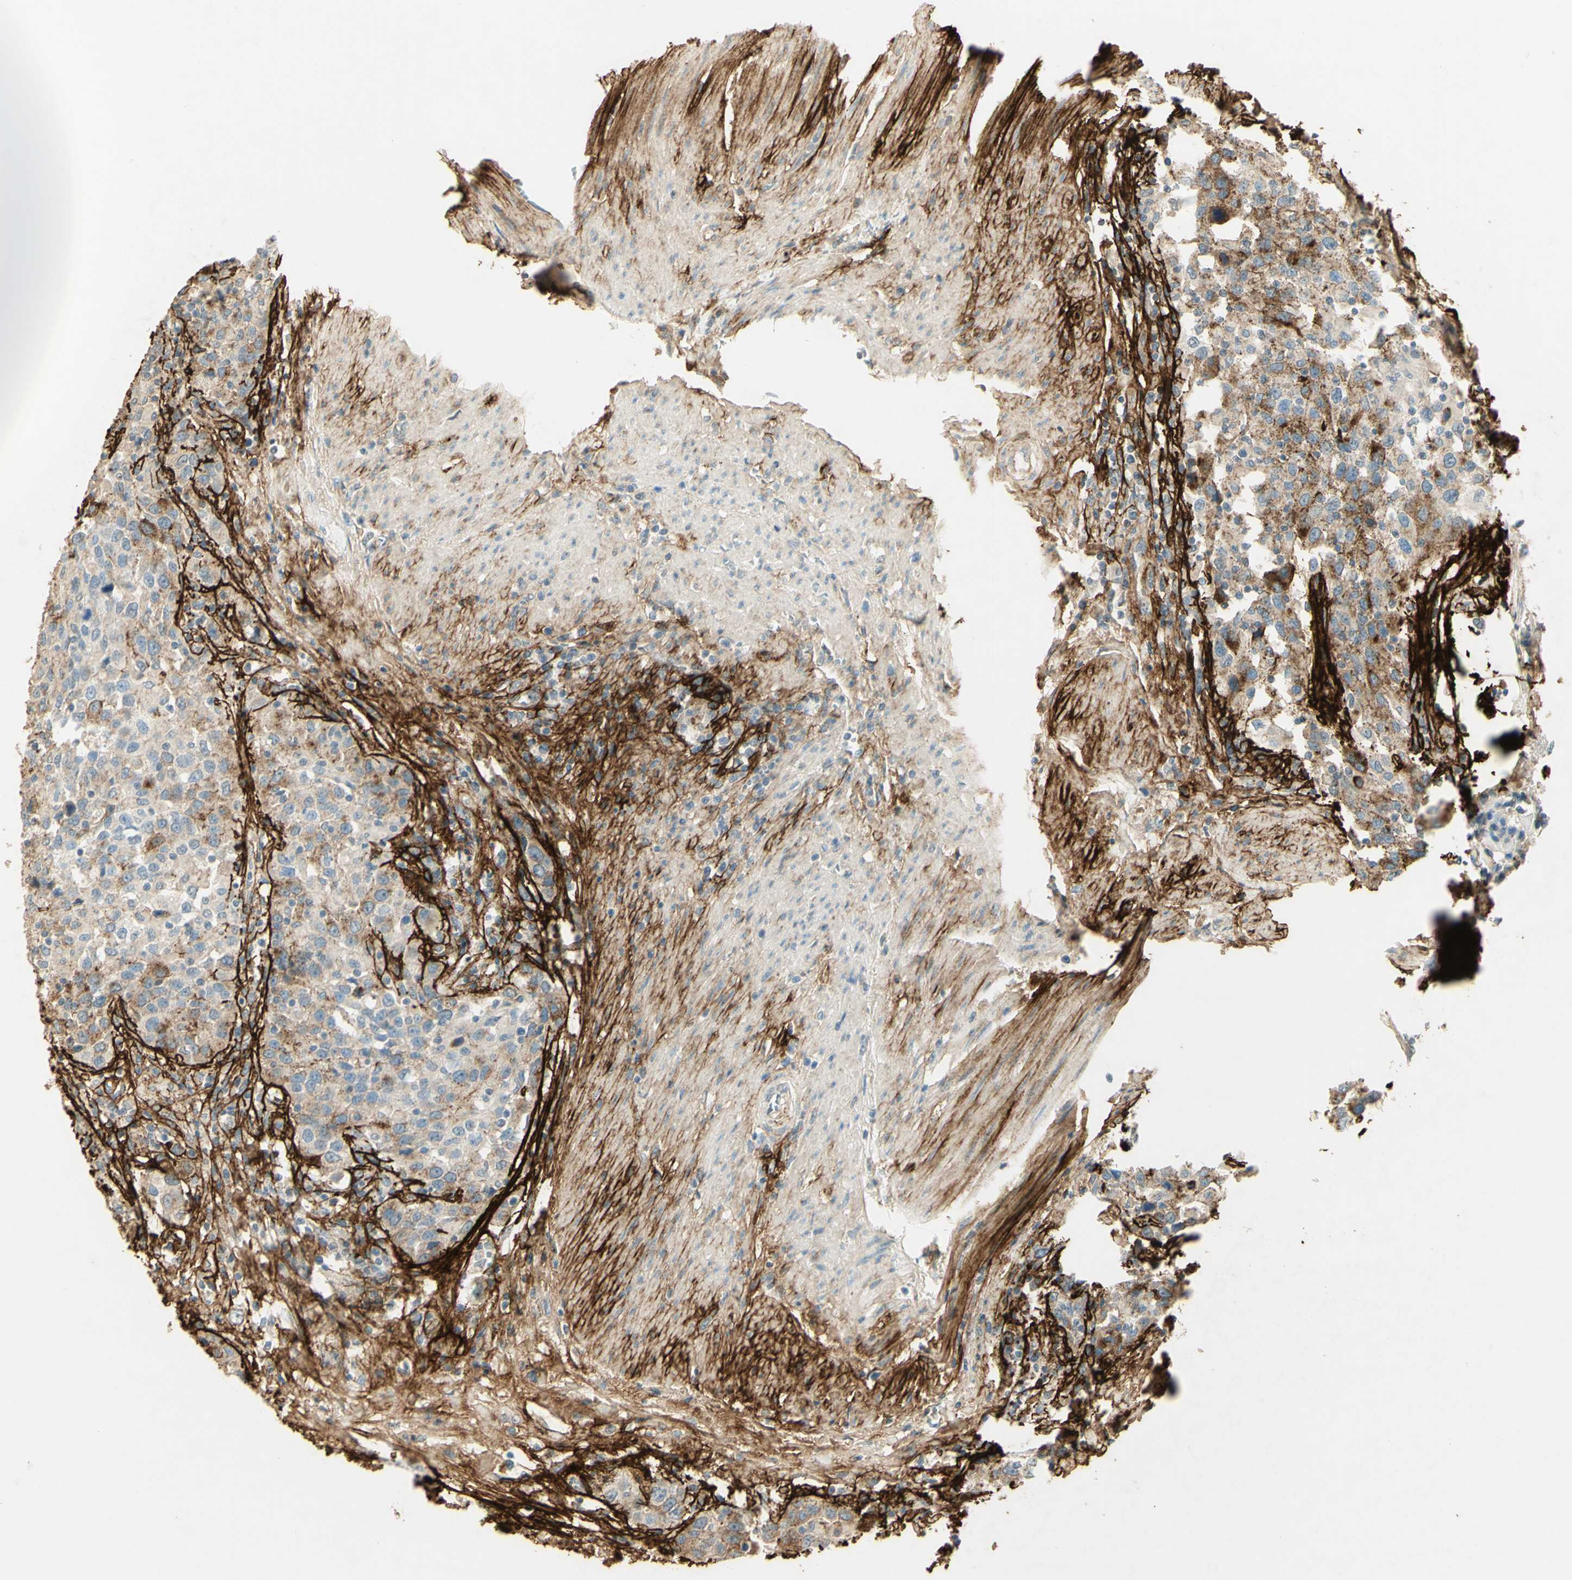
{"staining": {"intensity": "moderate", "quantity": "<25%", "location": "cytoplasmic/membranous"}, "tissue": "urothelial cancer", "cell_type": "Tumor cells", "image_type": "cancer", "snomed": [{"axis": "morphology", "description": "Urothelial carcinoma, High grade"}, {"axis": "topography", "description": "Urinary bladder"}], "caption": "Urothelial carcinoma (high-grade) tissue exhibits moderate cytoplasmic/membranous staining in about <25% of tumor cells", "gene": "TNN", "patient": {"sex": "female", "age": 80}}